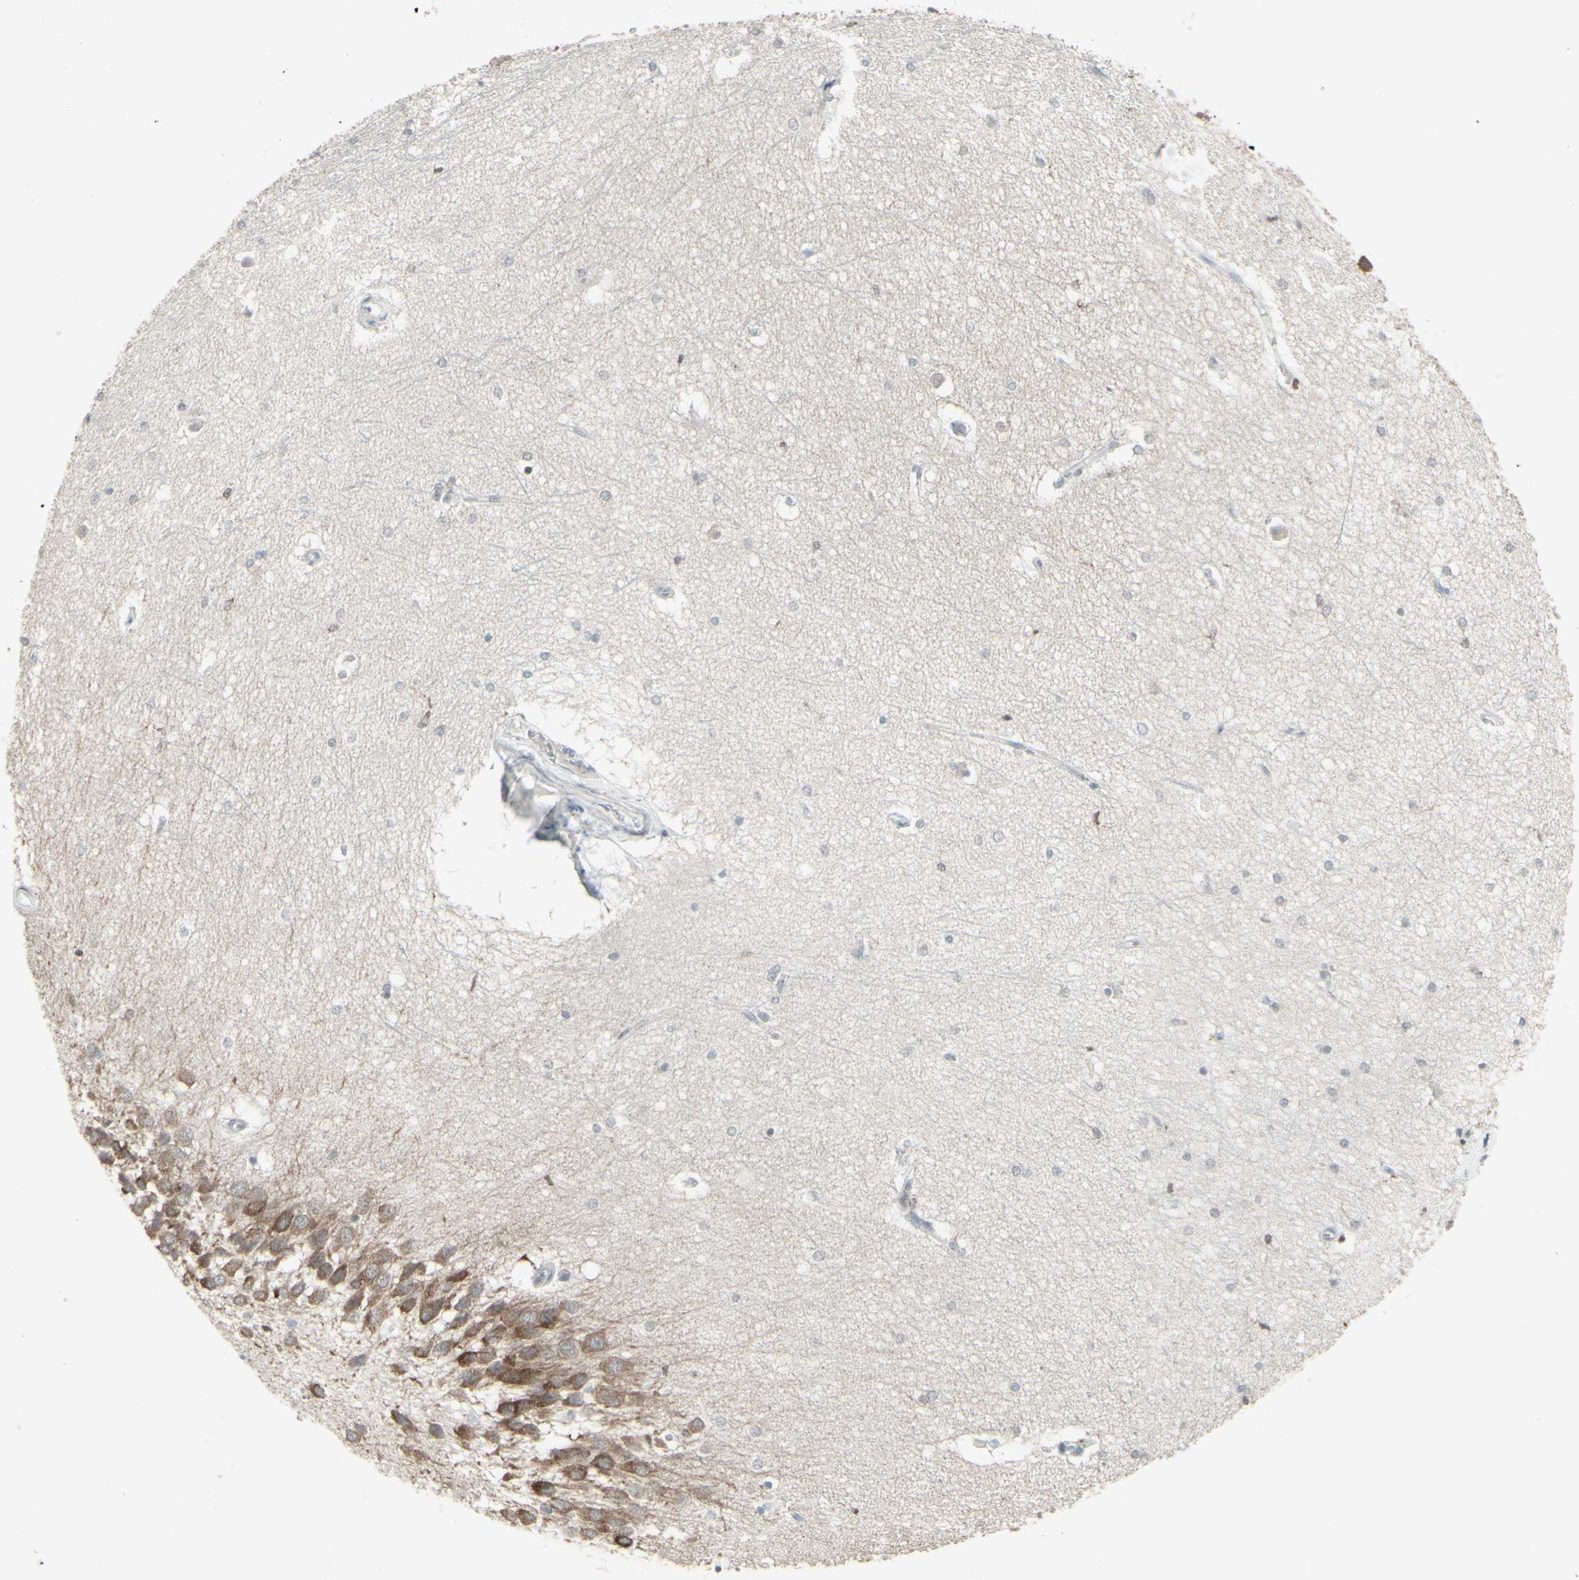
{"staining": {"intensity": "negative", "quantity": "none", "location": "none"}, "tissue": "hippocampus", "cell_type": "Glial cells", "image_type": "normal", "snomed": [{"axis": "morphology", "description": "Normal tissue, NOS"}, {"axis": "topography", "description": "Hippocampus"}], "caption": "IHC micrograph of normal hippocampus stained for a protein (brown), which reveals no expression in glial cells. Brightfield microscopy of immunohistochemistry (IHC) stained with DAB (brown) and hematoxylin (blue), captured at high magnification.", "gene": "SAMSN1", "patient": {"sex": "female", "age": 19}}